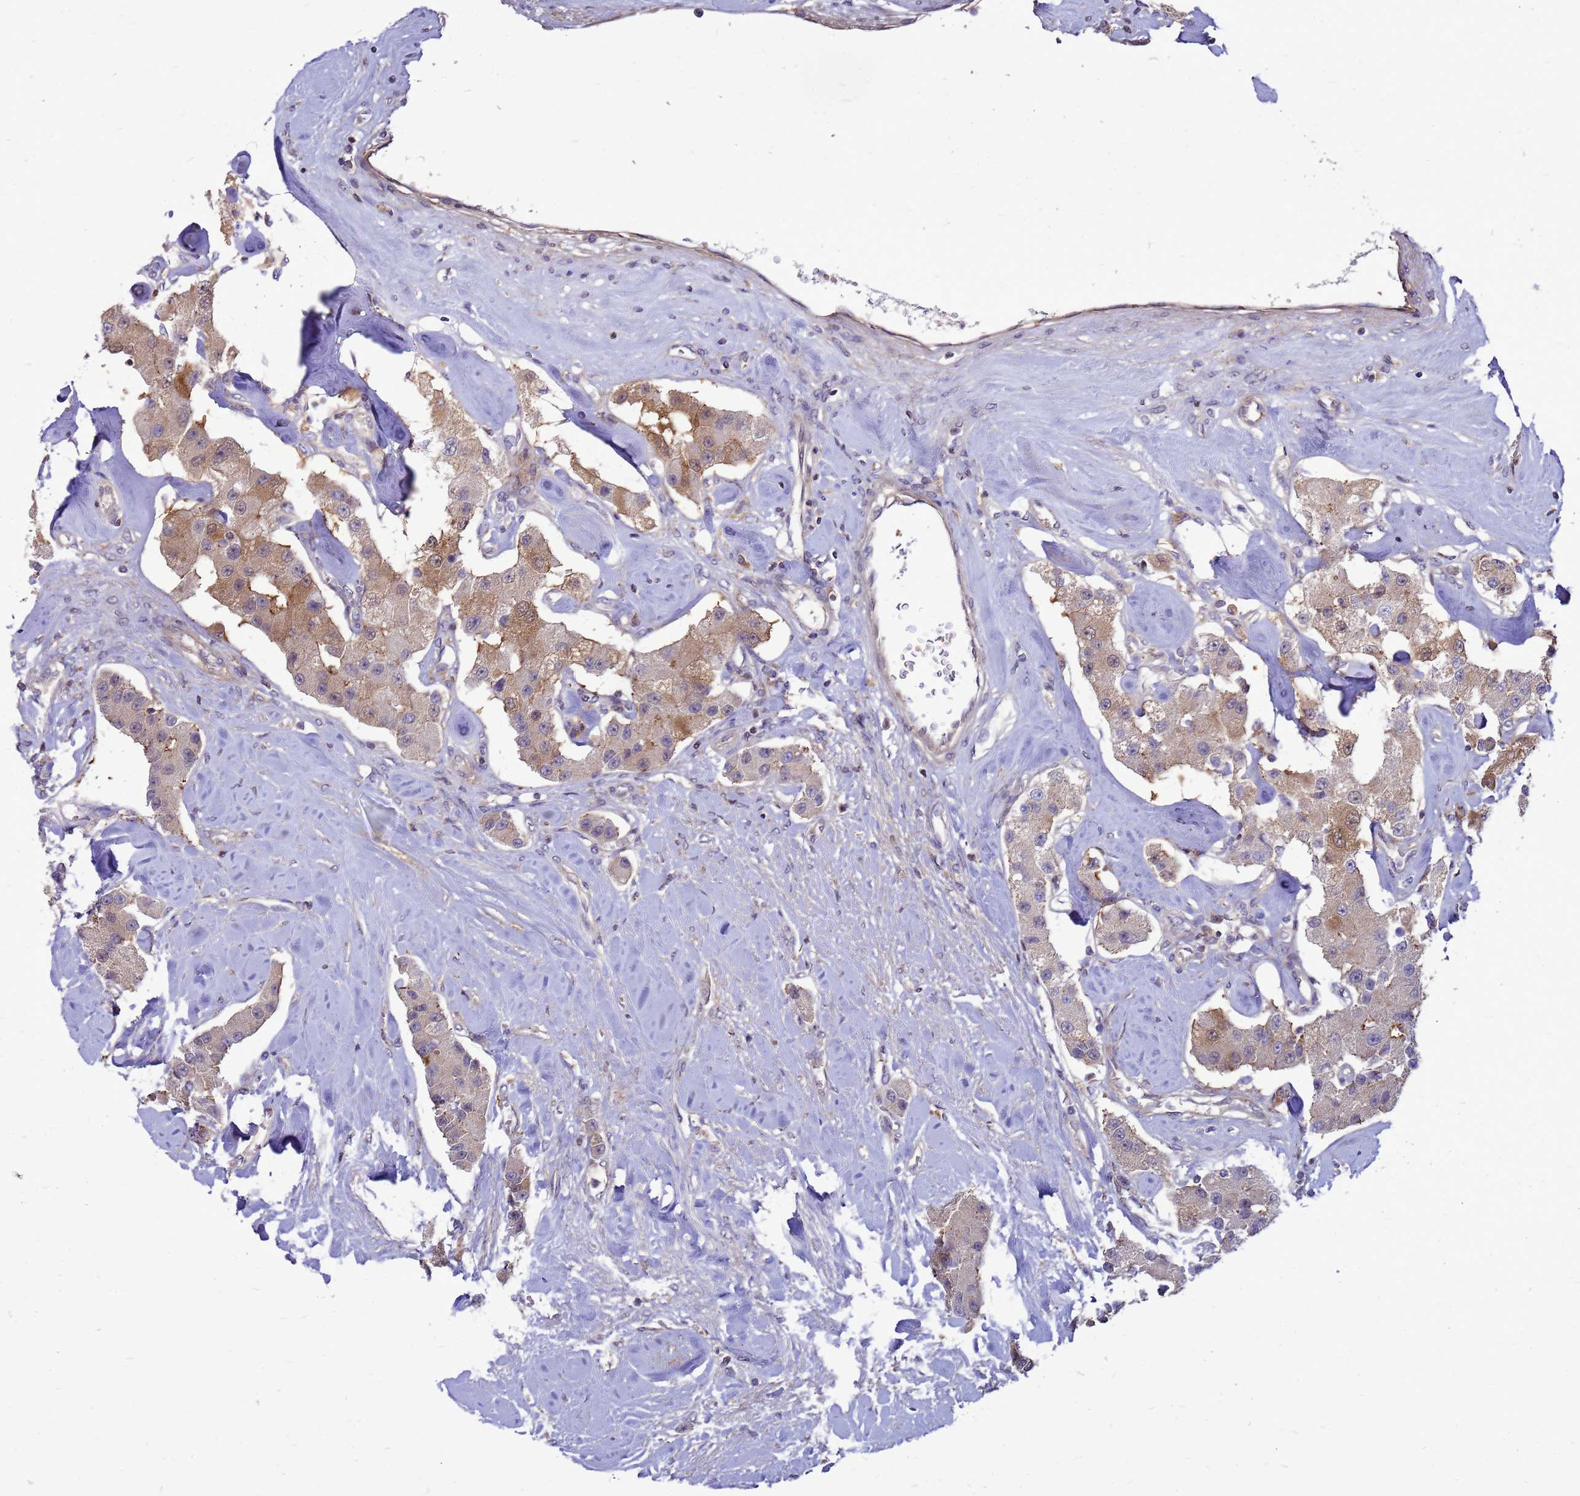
{"staining": {"intensity": "moderate", "quantity": "<25%", "location": "cytoplasmic/membranous"}, "tissue": "carcinoid", "cell_type": "Tumor cells", "image_type": "cancer", "snomed": [{"axis": "morphology", "description": "Carcinoid, malignant, NOS"}, {"axis": "topography", "description": "Pancreas"}], "caption": "Tumor cells demonstrate low levels of moderate cytoplasmic/membranous staining in approximately <25% of cells in malignant carcinoid. The staining is performed using DAB (3,3'-diaminobenzidine) brown chromogen to label protein expression. The nuclei are counter-stained blue using hematoxylin.", "gene": "ENOPH1", "patient": {"sex": "male", "age": 41}}